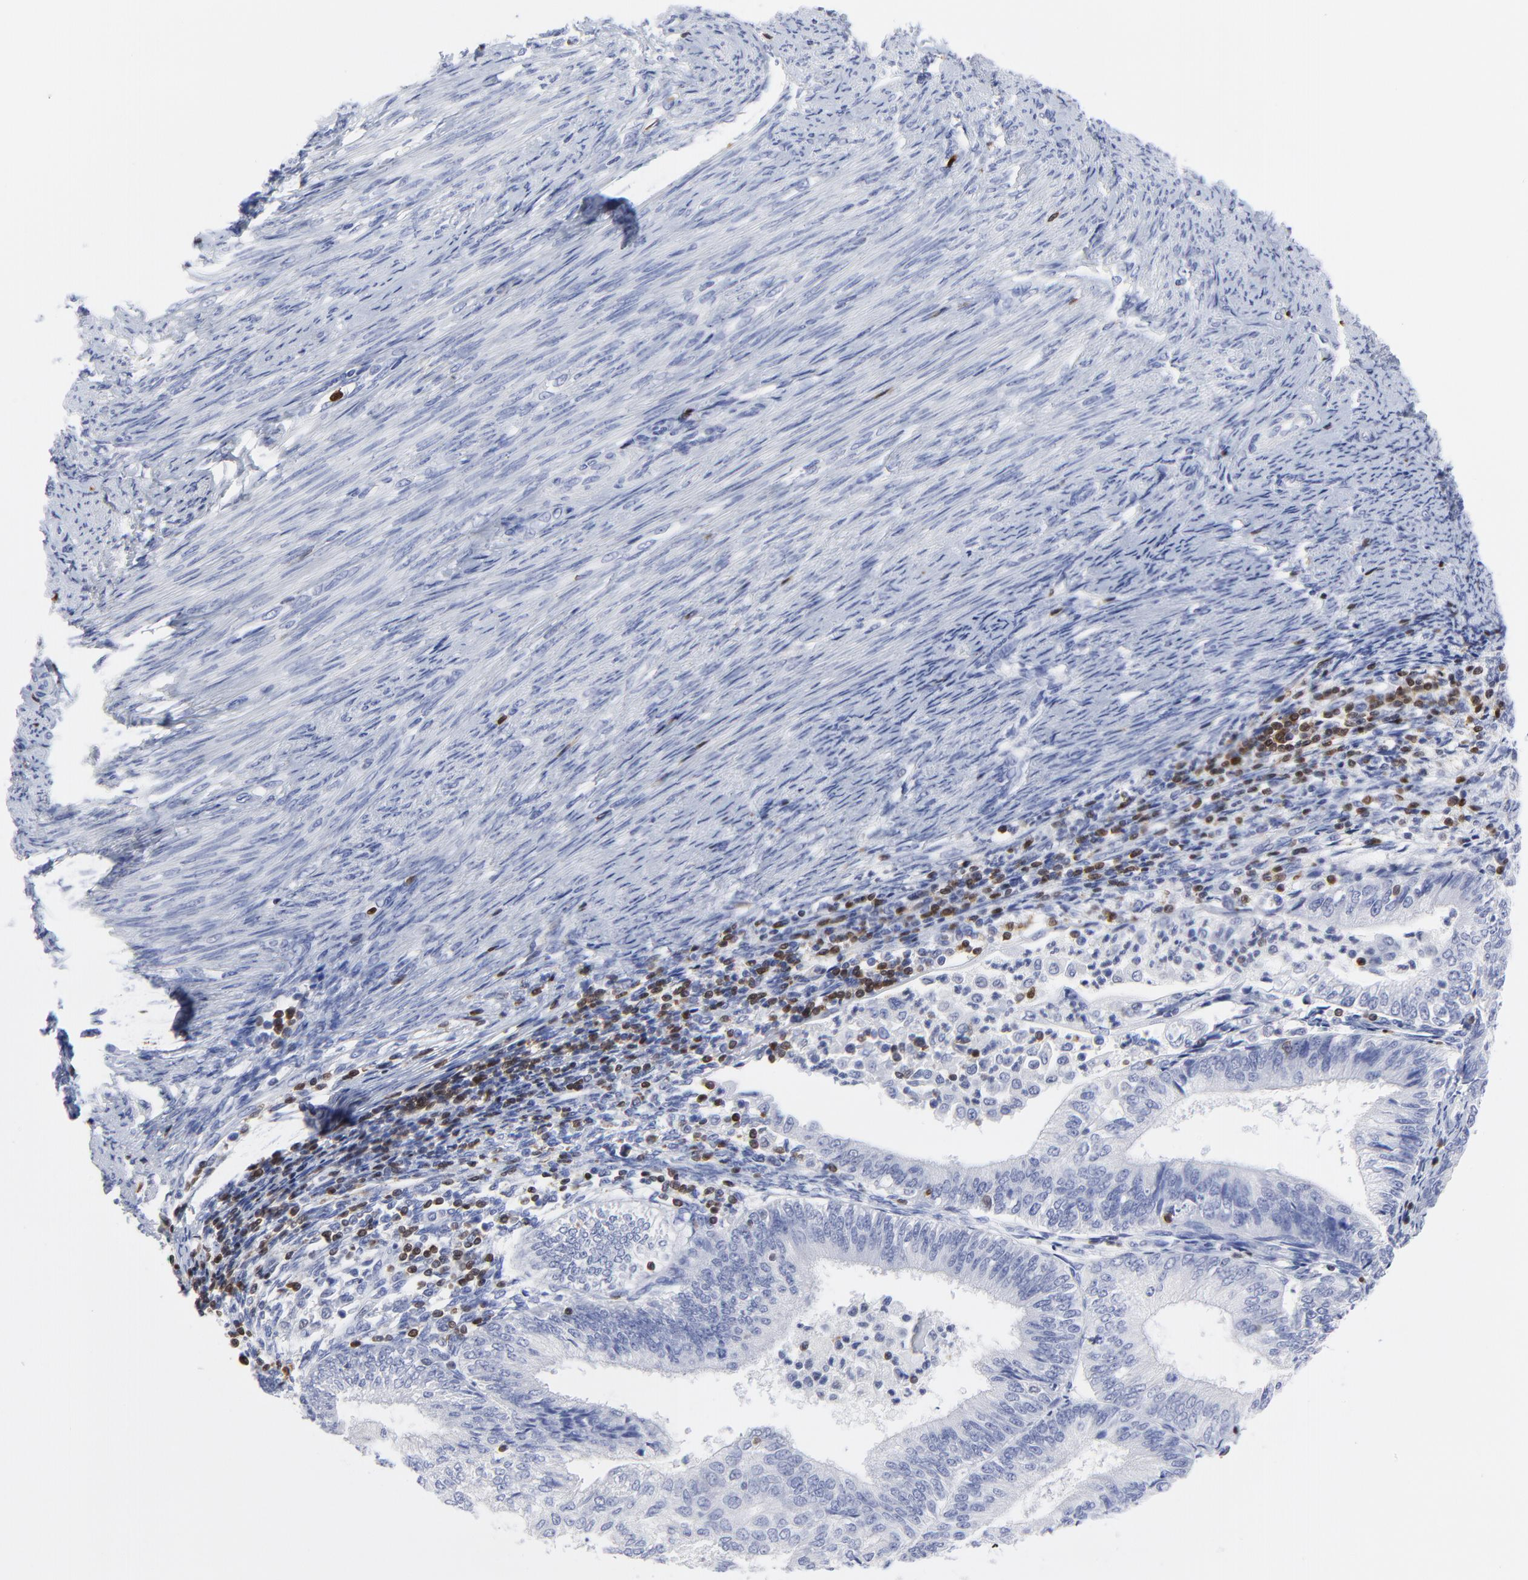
{"staining": {"intensity": "negative", "quantity": "none", "location": "none"}, "tissue": "endometrial cancer", "cell_type": "Tumor cells", "image_type": "cancer", "snomed": [{"axis": "morphology", "description": "Adenocarcinoma, NOS"}, {"axis": "topography", "description": "Endometrium"}], "caption": "Endometrial cancer (adenocarcinoma) stained for a protein using immunohistochemistry (IHC) displays no expression tumor cells.", "gene": "ZAP70", "patient": {"sex": "female", "age": 55}}